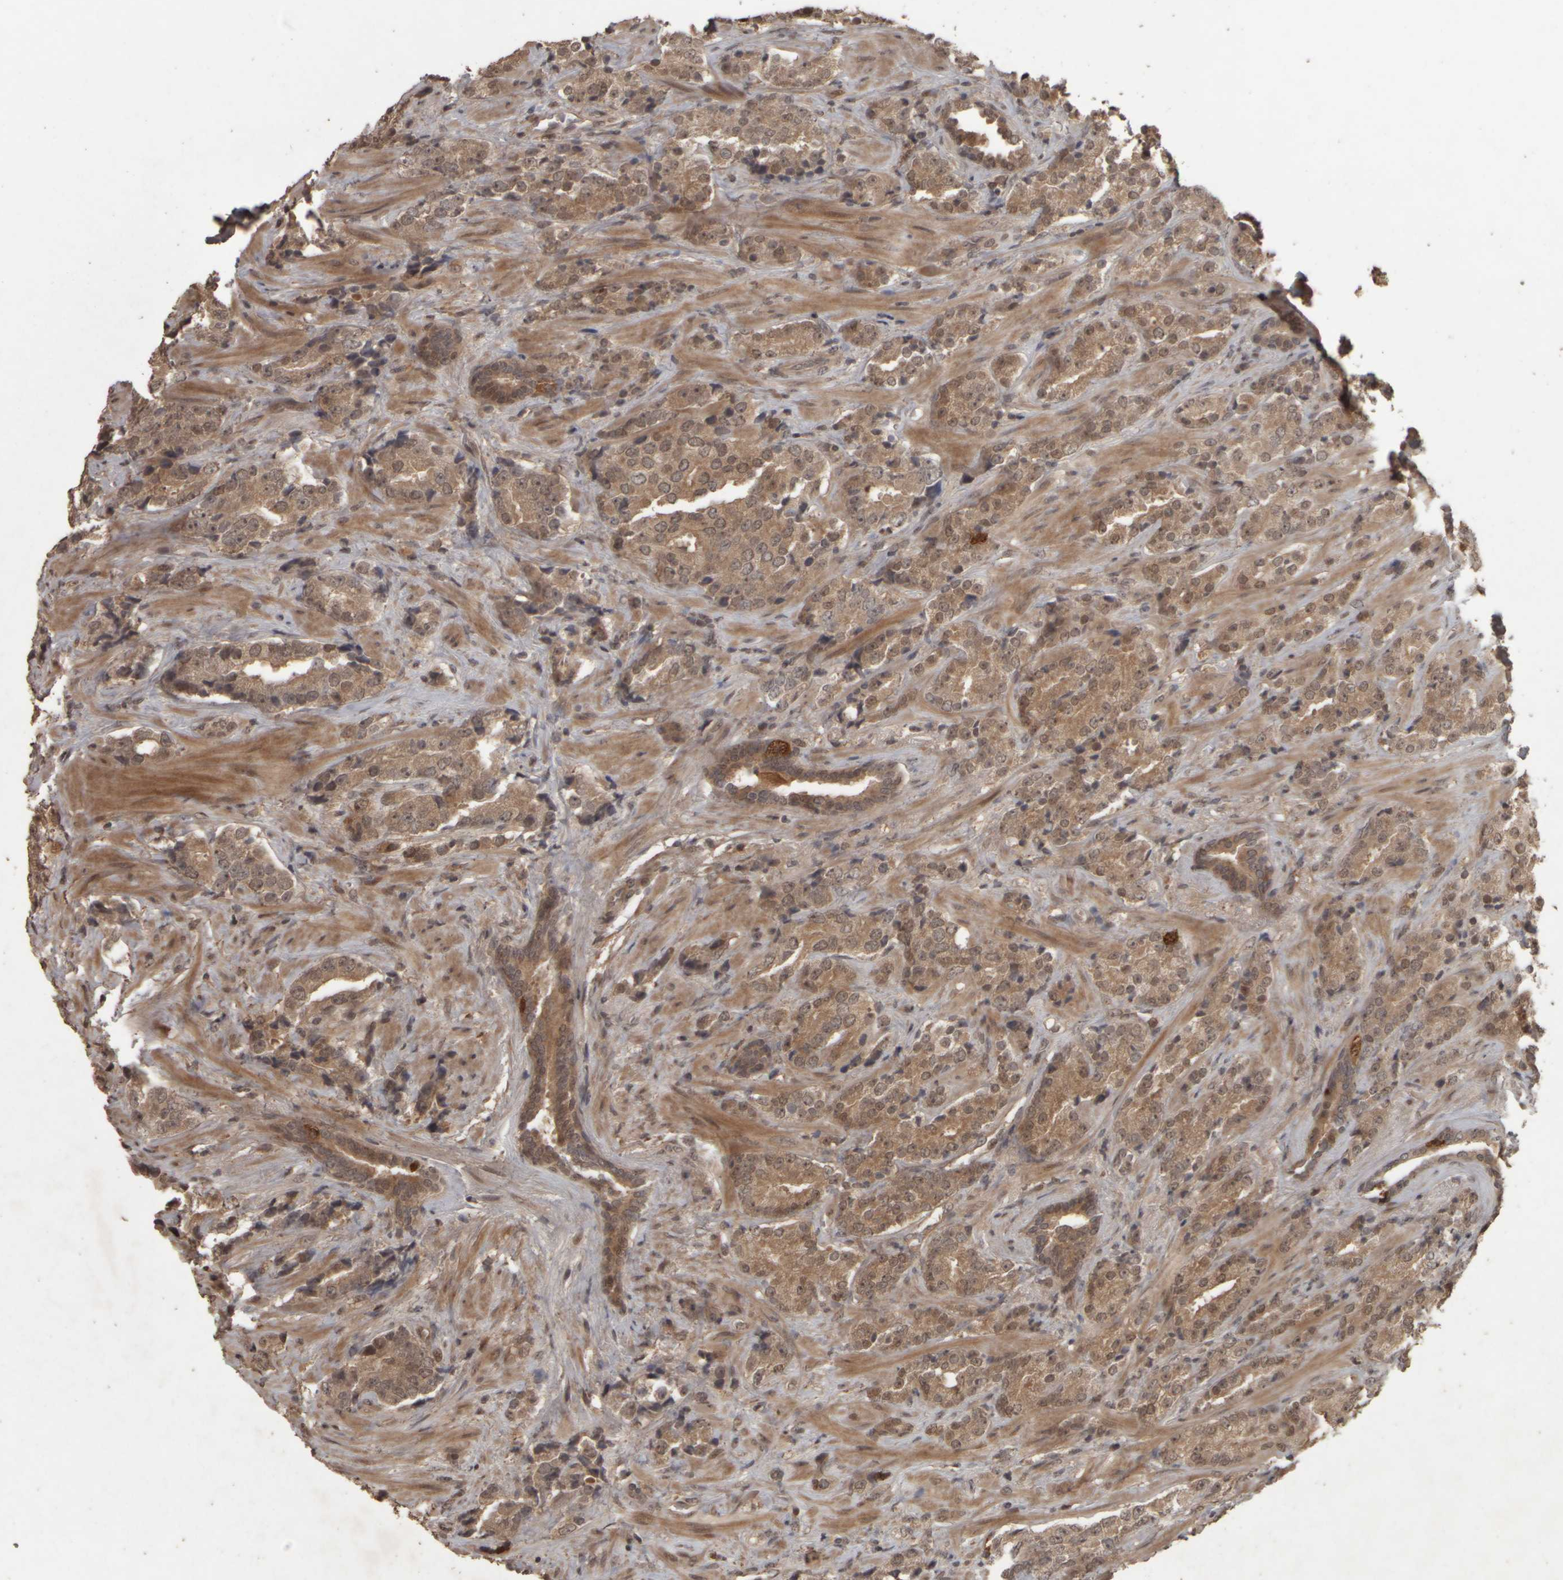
{"staining": {"intensity": "moderate", "quantity": ">75%", "location": "cytoplasmic/membranous"}, "tissue": "prostate cancer", "cell_type": "Tumor cells", "image_type": "cancer", "snomed": [{"axis": "morphology", "description": "Adenocarcinoma, High grade"}, {"axis": "topography", "description": "Prostate"}], "caption": "IHC image of human prostate cancer (adenocarcinoma (high-grade)) stained for a protein (brown), which exhibits medium levels of moderate cytoplasmic/membranous positivity in approximately >75% of tumor cells.", "gene": "ACO1", "patient": {"sex": "male", "age": 71}}